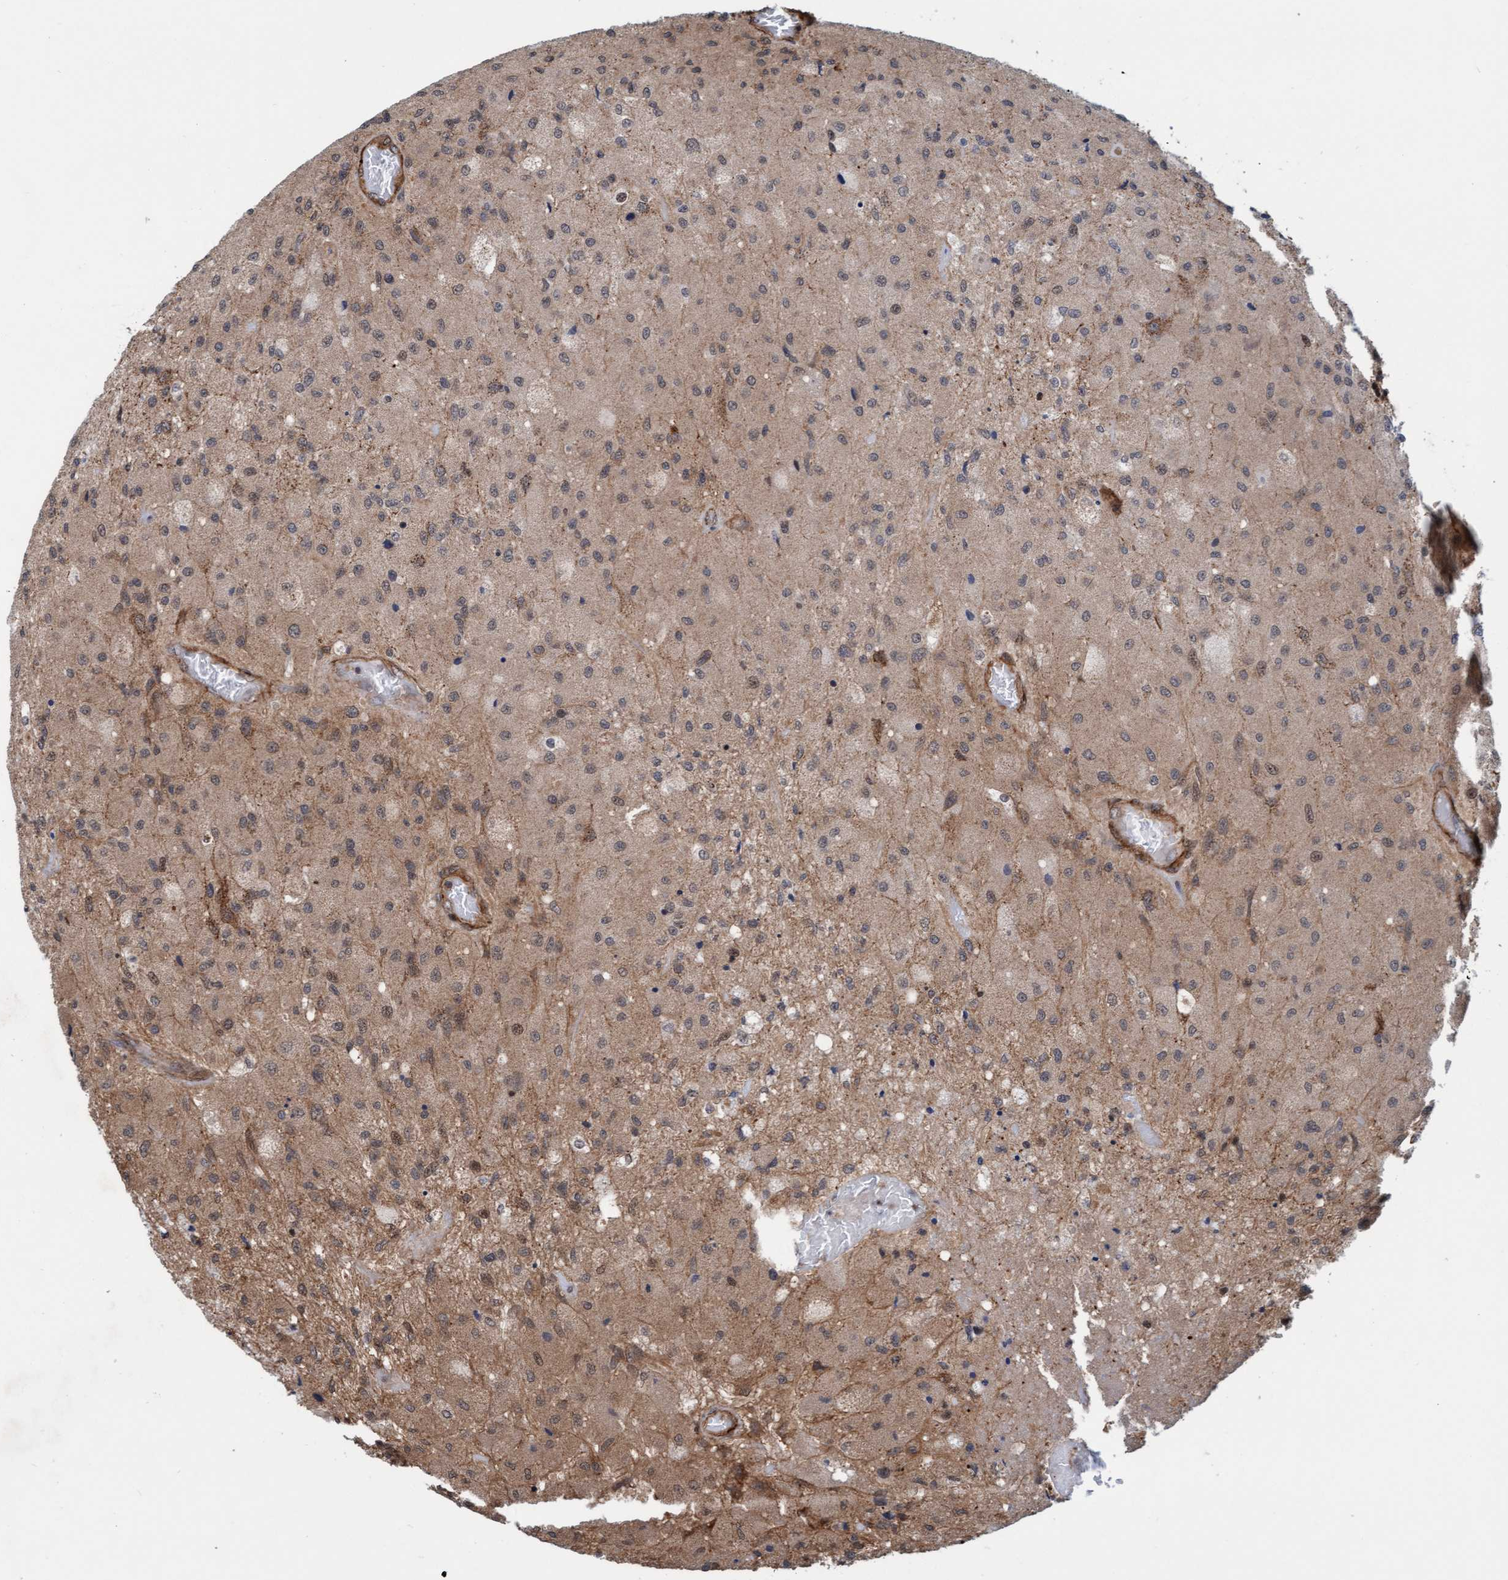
{"staining": {"intensity": "weak", "quantity": "25%-75%", "location": "cytoplasmic/membranous"}, "tissue": "glioma", "cell_type": "Tumor cells", "image_type": "cancer", "snomed": [{"axis": "morphology", "description": "Normal tissue, NOS"}, {"axis": "morphology", "description": "Glioma, malignant, High grade"}, {"axis": "topography", "description": "Cerebral cortex"}], "caption": "A low amount of weak cytoplasmic/membranous expression is seen in about 25%-75% of tumor cells in glioma tissue.", "gene": "STXBP4", "patient": {"sex": "male", "age": 77}}